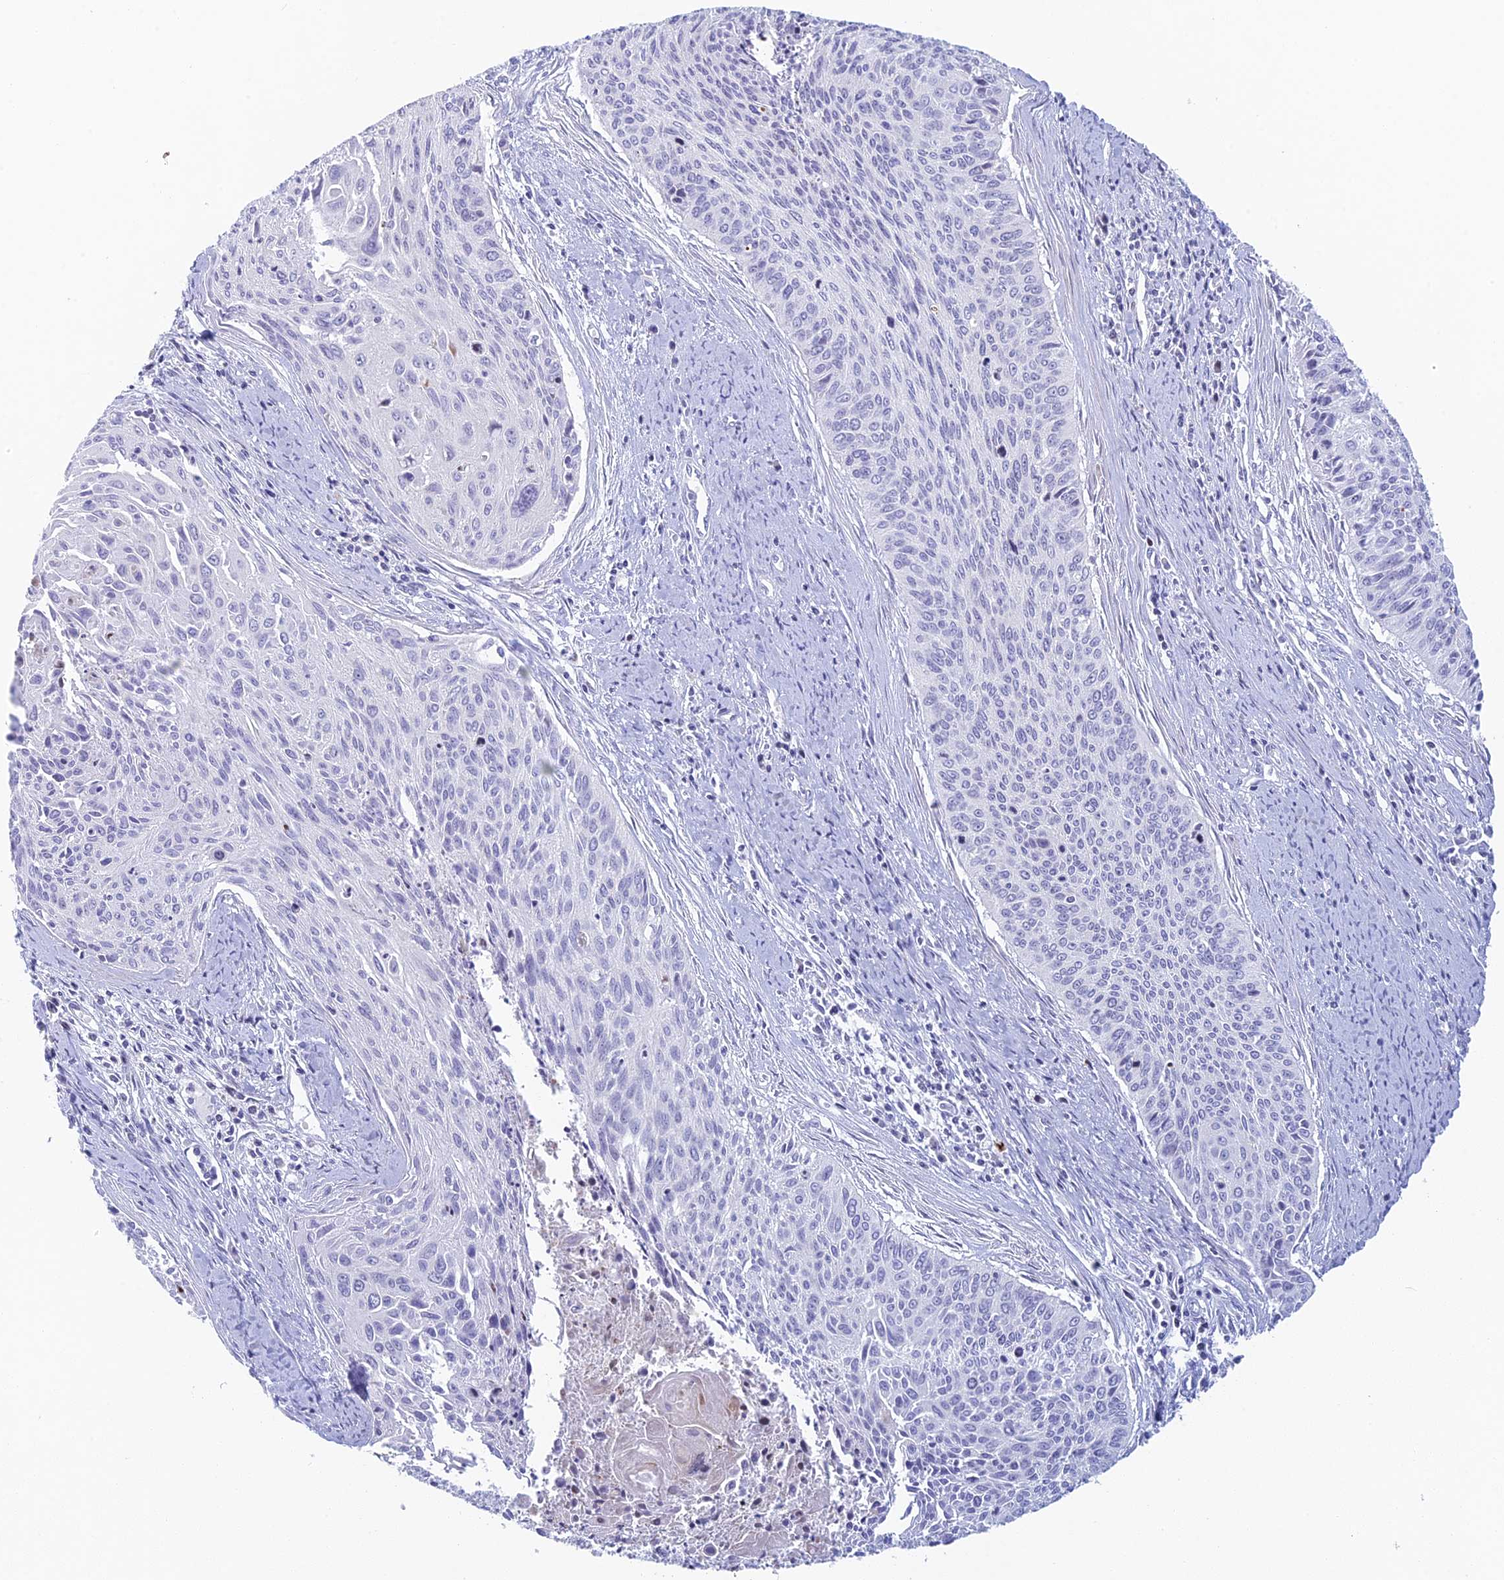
{"staining": {"intensity": "negative", "quantity": "none", "location": "none"}, "tissue": "cervical cancer", "cell_type": "Tumor cells", "image_type": "cancer", "snomed": [{"axis": "morphology", "description": "Squamous cell carcinoma, NOS"}, {"axis": "topography", "description": "Cervix"}], "caption": "Protein analysis of squamous cell carcinoma (cervical) shows no significant positivity in tumor cells. Brightfield microscopy of IHC stained with DAB (3,3'-diaminobenzidine) (brown) and hematoxylin (blue), captured at high magnification.", "gene": "REXO5", "patient": {"sex": "female", "age": 55}}